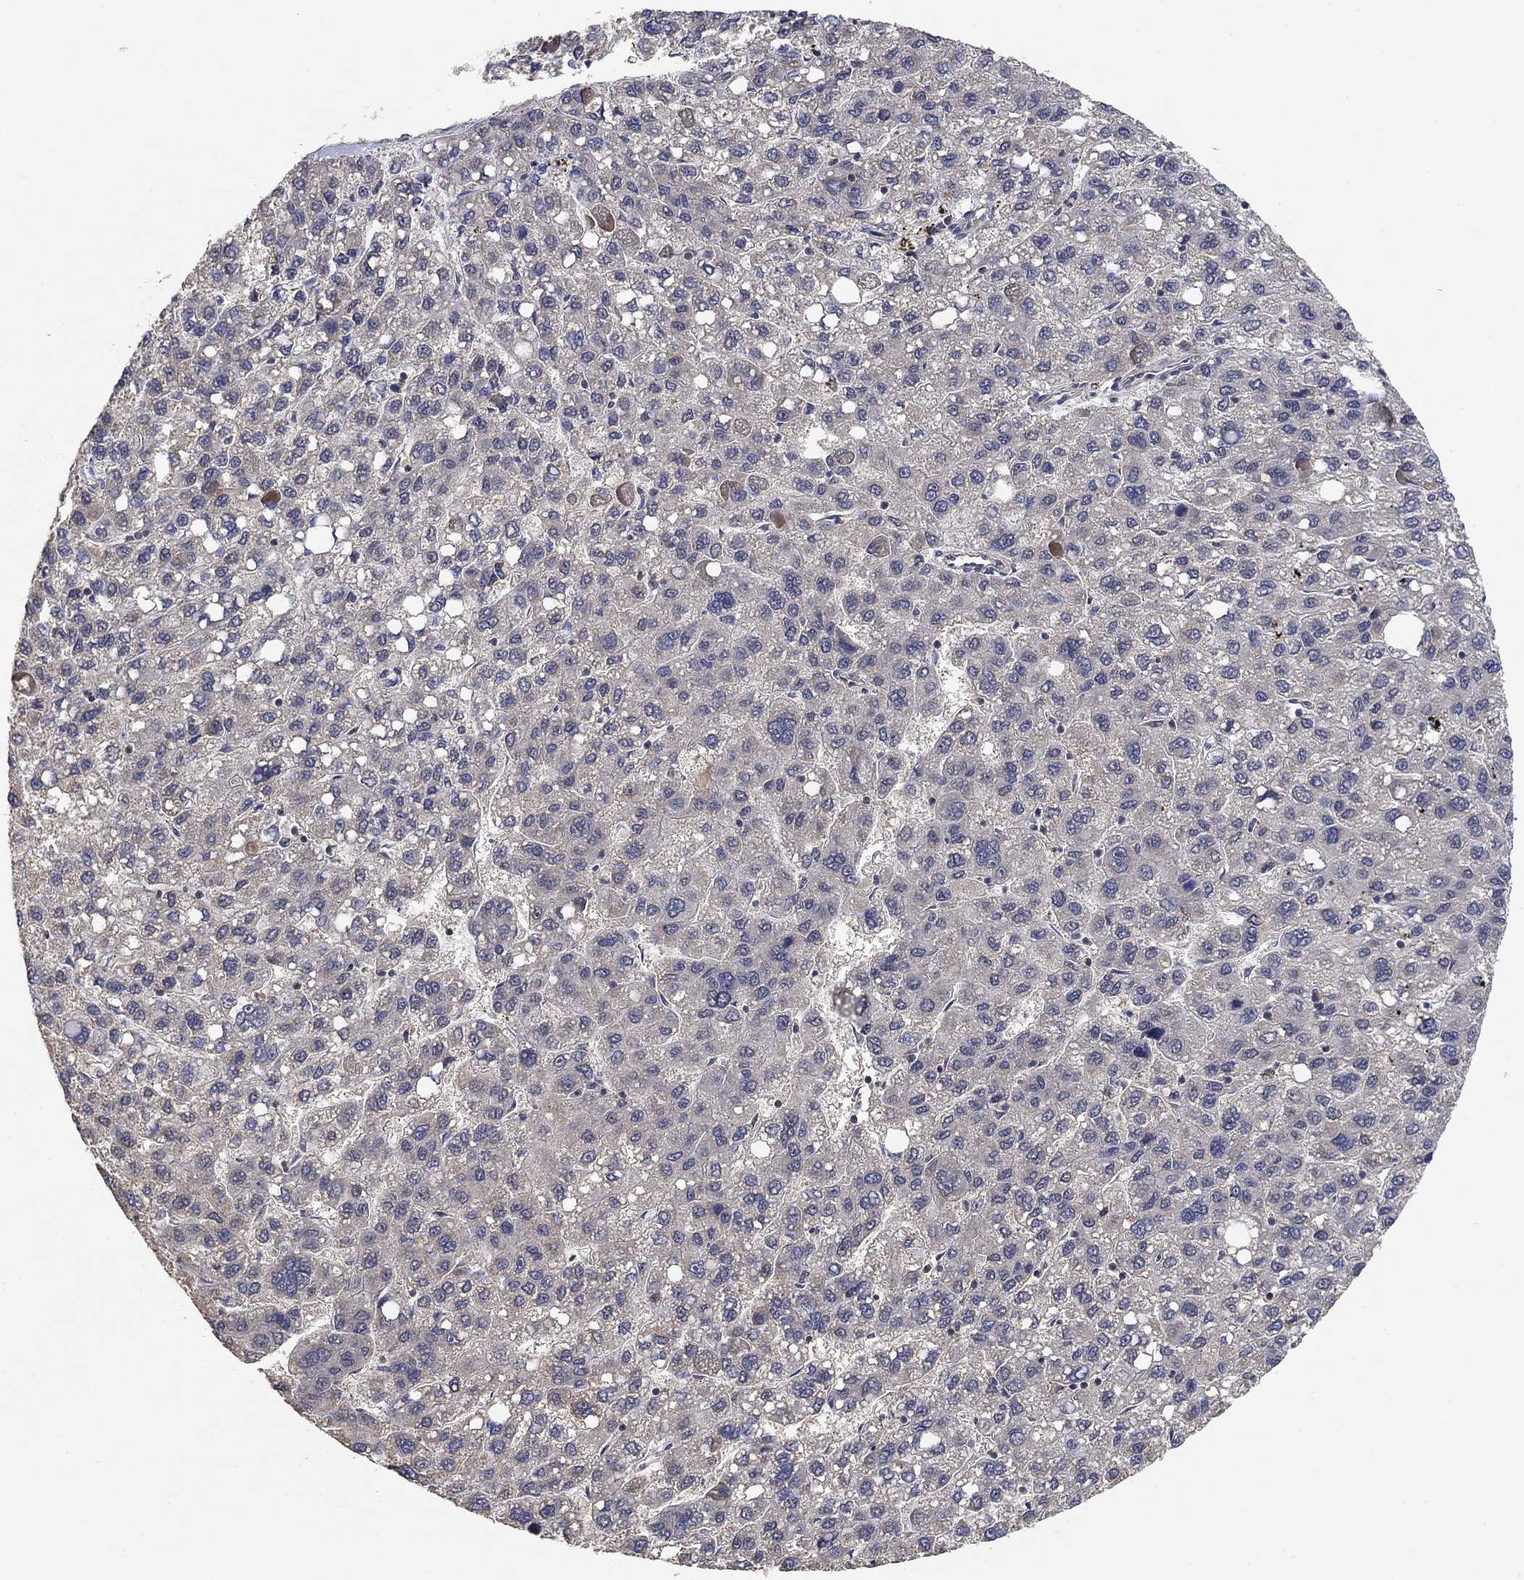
{"staining": {"intensity": "negative", "quantity": "none", "location": "none"}, "tissue": "liver cancer", "cell_type": "Tumor cells", "image_type": "cancer", "snomed": [{"axis": "morphology", "description": "Carcinoma, Hepatocellular, NOS"}, {"axis": "topography", "description": "Liver"}], "caption": "The histopathology image shows no staining of tumor cells in hepatocellular carcinoma (liver).", "gene": "CCDC43", "patient": {"sex": "female", "age": 82}}